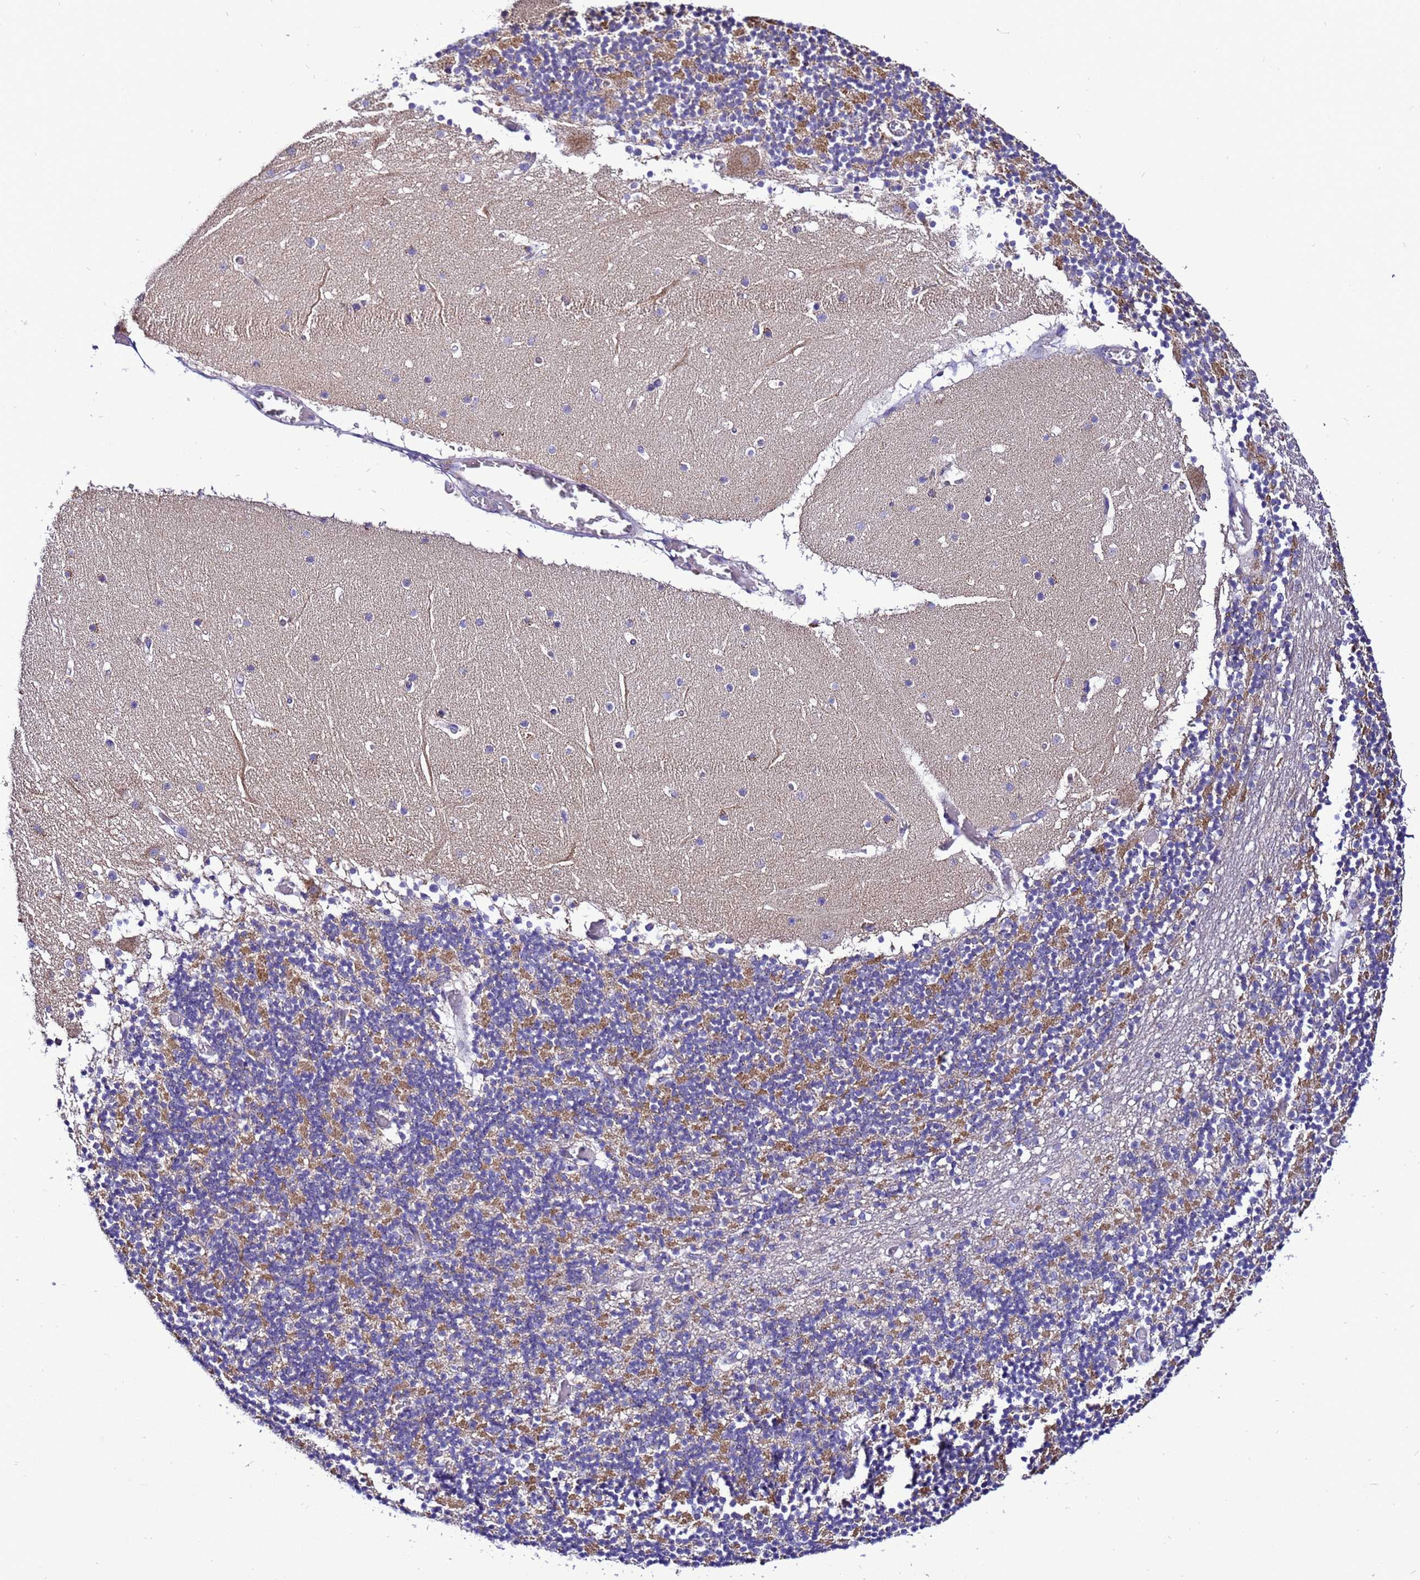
{"staining": {"intensity": "moderate", "quantity": "25%-75%", "location": "cytoplasmic/membranous"}, "tissue": "cerebellum", "cell_type": "Cells in granular layer", "image_type": "normal", "snomed": [{"axis": "morphology", "description": "Normal tissue, NOS"}, {"axis": "topography", "description": "Cerebellum"}], "caption": "An IHC micrograph of benign tissue is shown. Protein staining in brown highlights moderate cytoplasmic/membranous positivity in cerebellum within cells in granular layer.", "gene": "HIGD2A", "patient": {"sex": "female", "age": 28}}